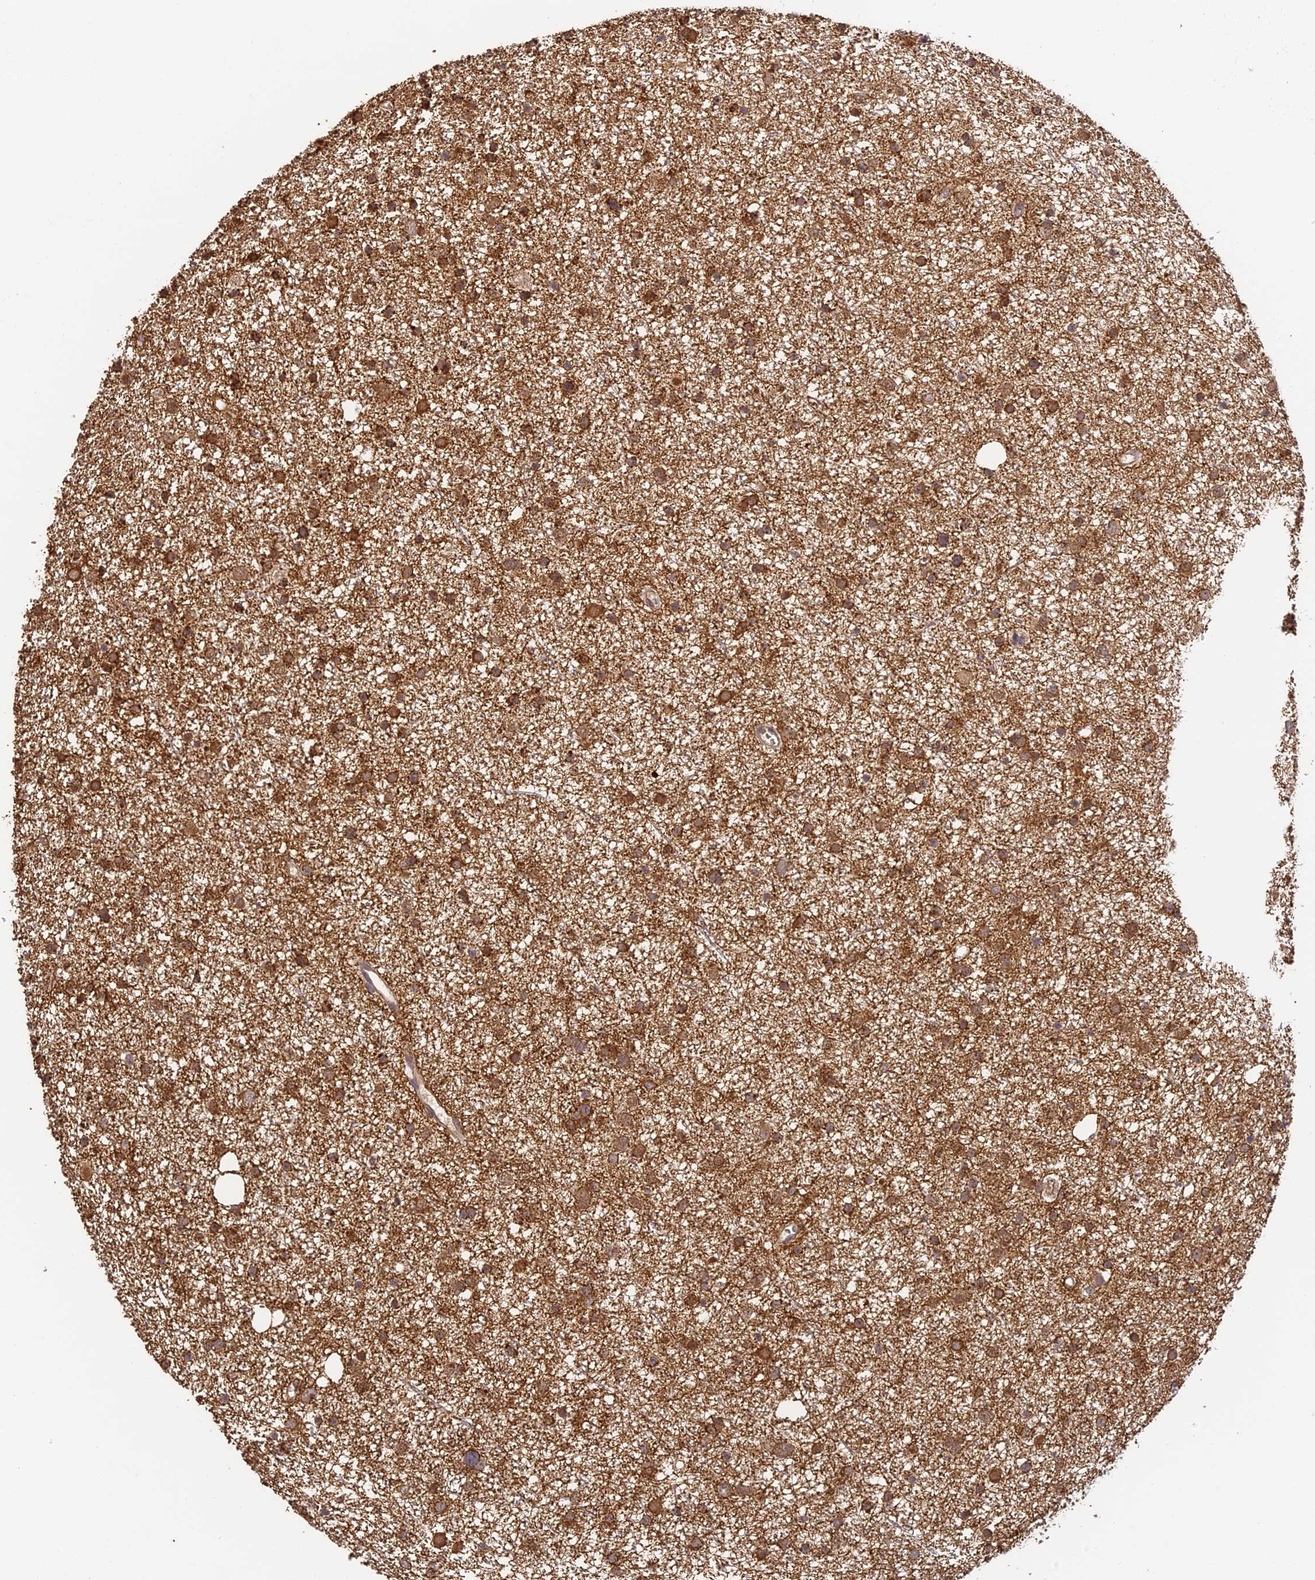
{"staining": {"intensity": "moderate", "quantity": ">75%", "location": "cytoplasmic/membranous,nuclear"}, "tissue": "glioma", "cell_type": "Tumor cells", "image_type": "cancer", "snomed": [{"axis": "morphology", "description": "Glioma, malignant, Low grade"}, {"axis": "topography", "description": "Cerebral cortex"}], "caption": "A brown stain shows moderate cytoplasmic/membranous and nuclear expression of a protein in low-grade glioma (malignant) tumor cells.", "gene": "ZNF443", "patient": {"sex": "female", "age": 39}}